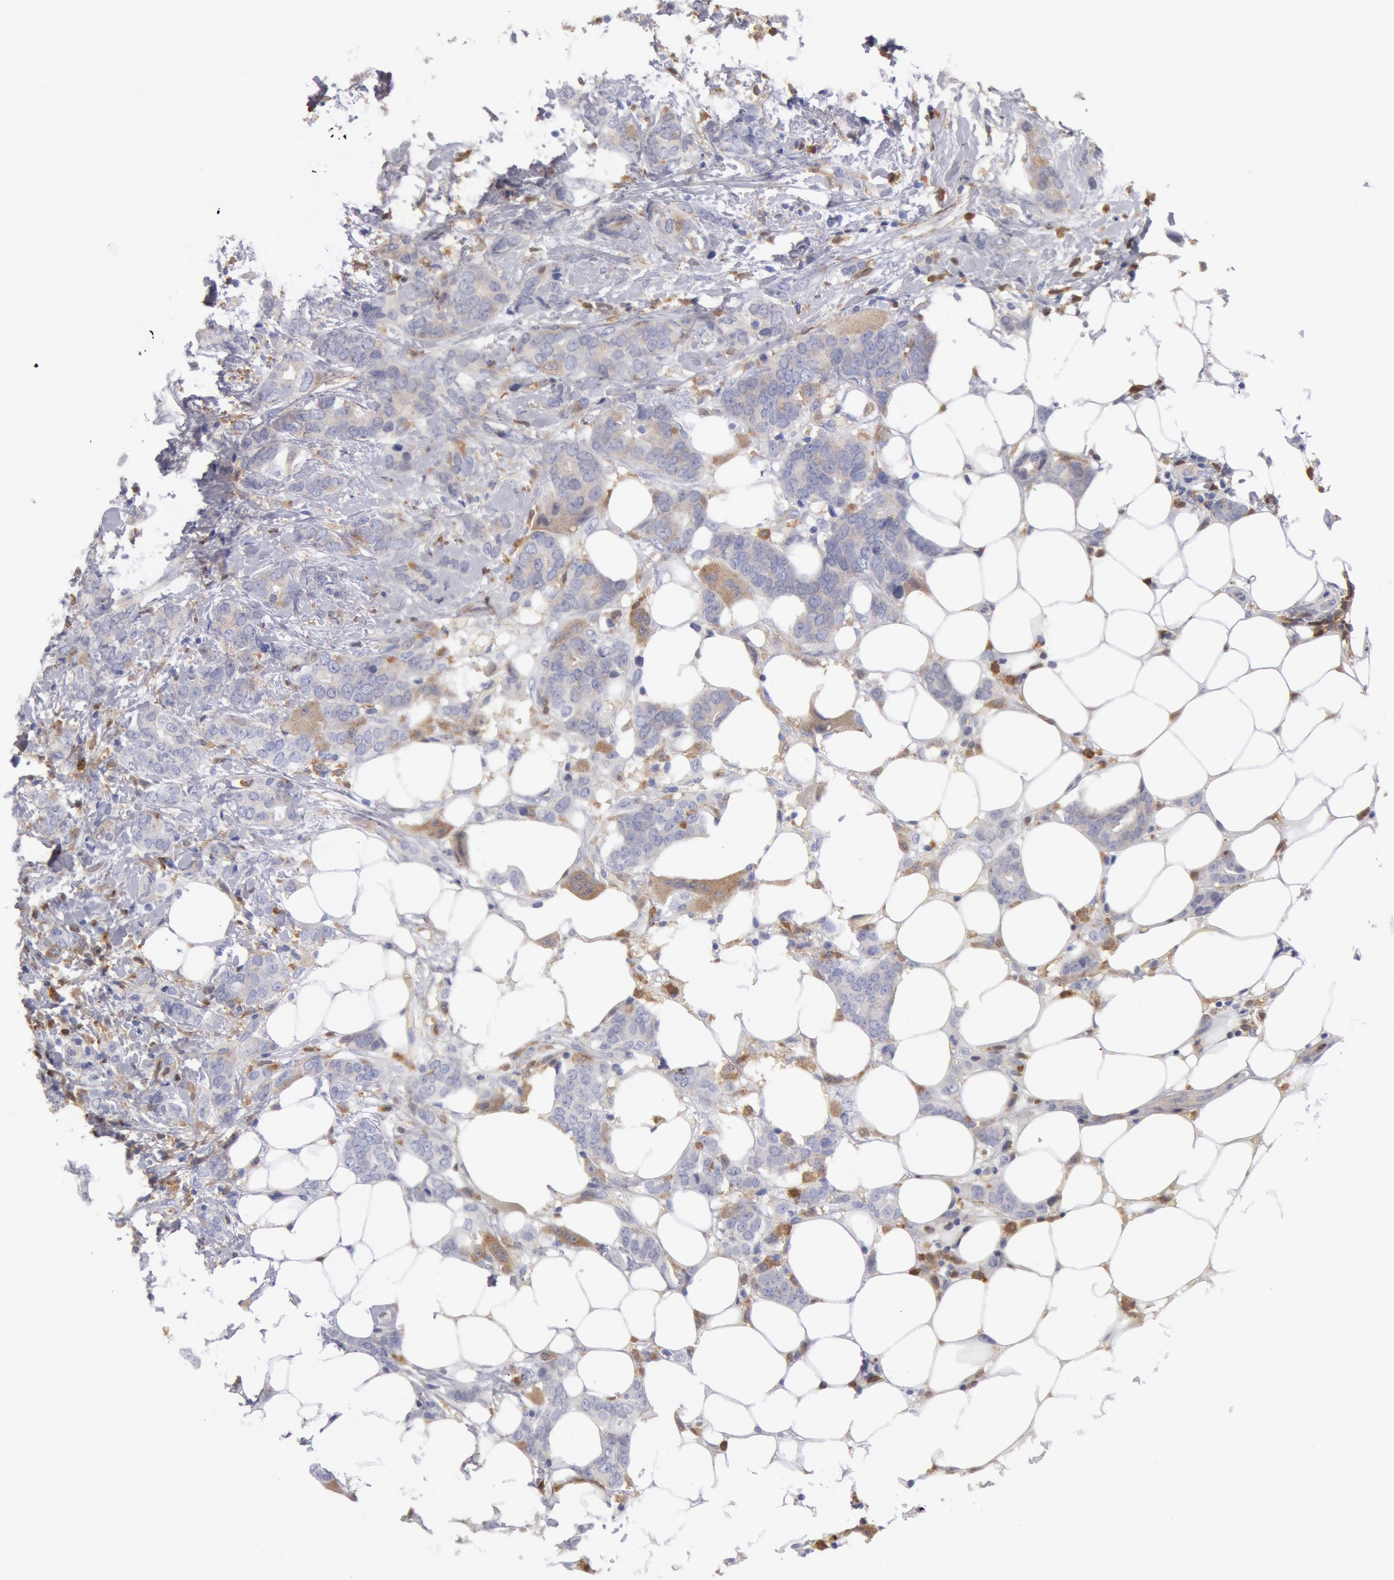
{"staining": {"intensity": "weak", "quantity": "25%-75%", "location": "cytoplasmic/membranous"}, "tissue": "breast cancer", "cell_type": "Tumor cells", "image_type": "cancer", "snomed": [{"axis": "morphology", "description": "Duct carcinoma"}, {"axis": "topography", "description": "Breast"}], "caption": "Protein analysis of breast cancer (invasive ductal carcinoma) tissue reveals weak cytoplasmic/membranous positivity in approximately 25%-75% of tumor cells.", "gene": "SYK", "patient": {"sex": "female", "age": 53}}